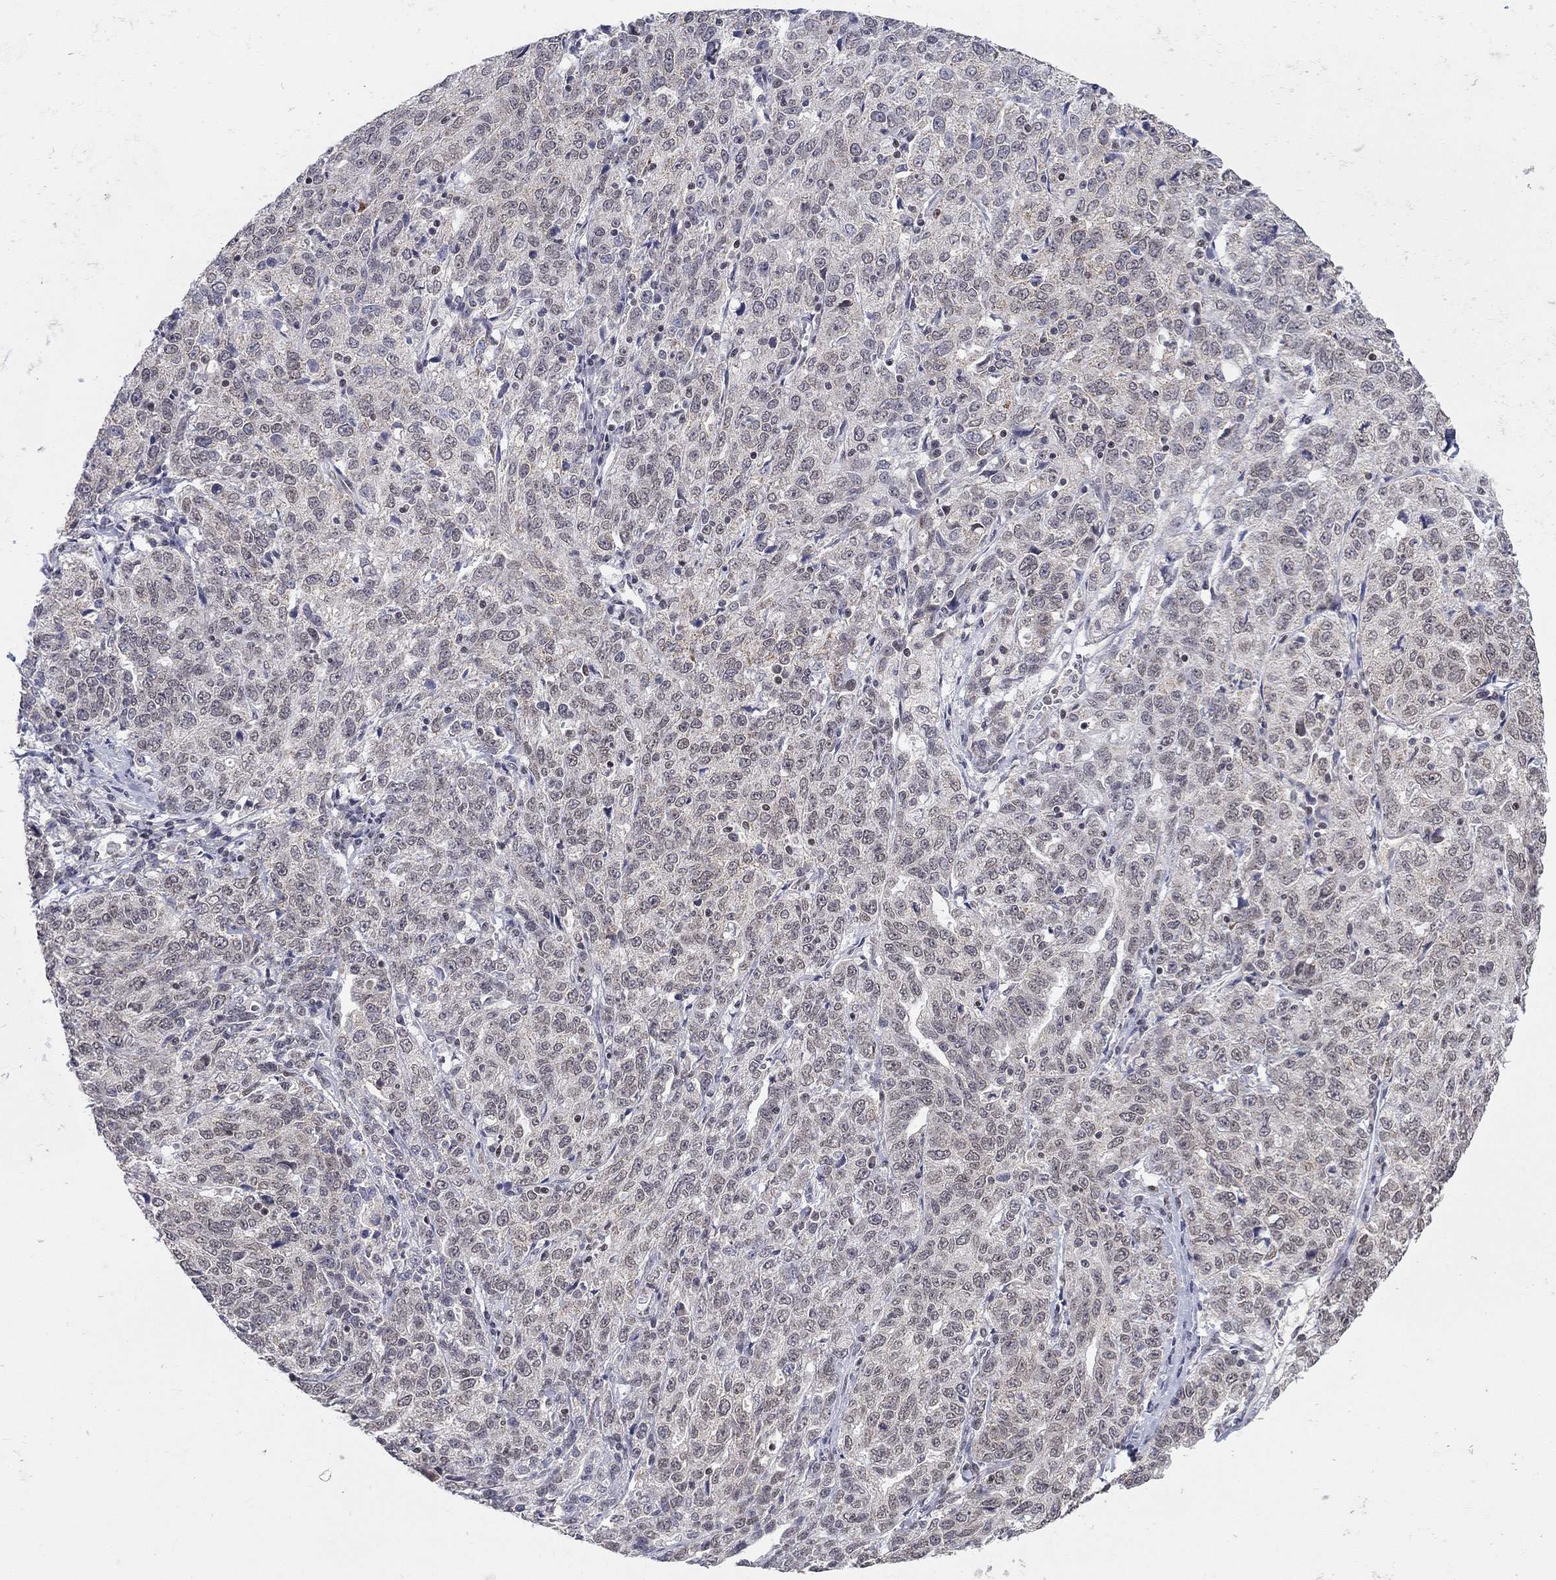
{"staining": {"intensity": "negative", "quantity": "none", "location": "none"}, "tissue": "ovarian cancer", "cell_type": "Tumor cells", "image_type": "cancer", "snomed": [{"axis": "morphology", "description": "Cystadenocarcinoma, serous, NOS"}, {"axis": "topography", "description": "Ovary"}], "caption": "The photomicrograph exhibits no staining of tumor cells in ovarian cancer.", "gene": "KLF12", "patient": {"sex": "female", "age": 71}}